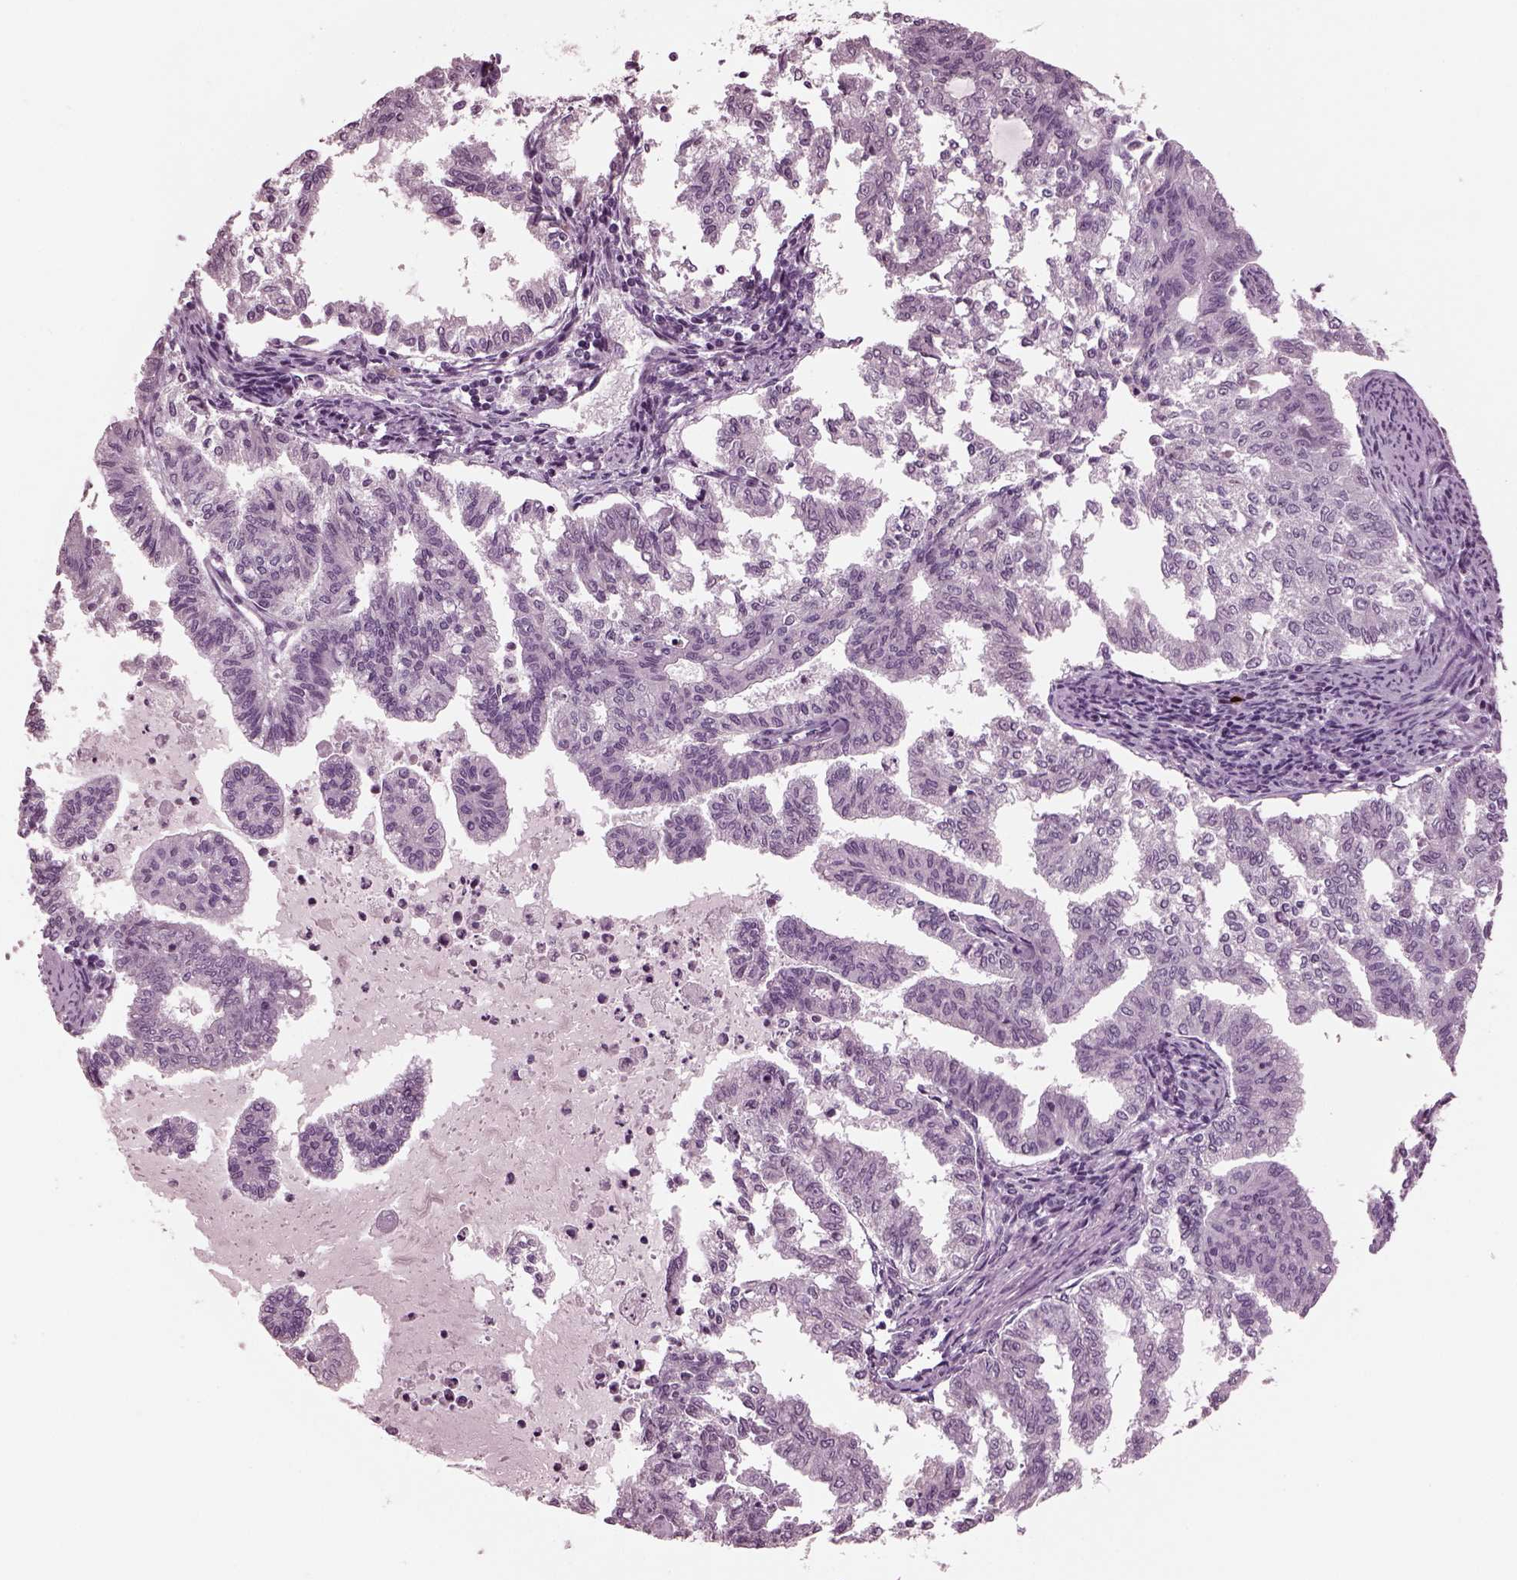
{"staining": {"intensity": "negative", "quantity": "none", "location": "none"}, "tissue": "endometrial cancer", "cell_type": "Tumor cells", "image_type": "cancer", "snomed": [{"axis": "morphology", "description": "Adenocarcinoma, NOS"}, {"axis": "topography", "description": "Endometrium"}], "caption": "DAB immunohistochemical staining of endometrial adenocarcinoma exhibits no significant positivity in tumor cells.", "gene": "MIB2", "patient": {"sex": "female", "age": 79}}